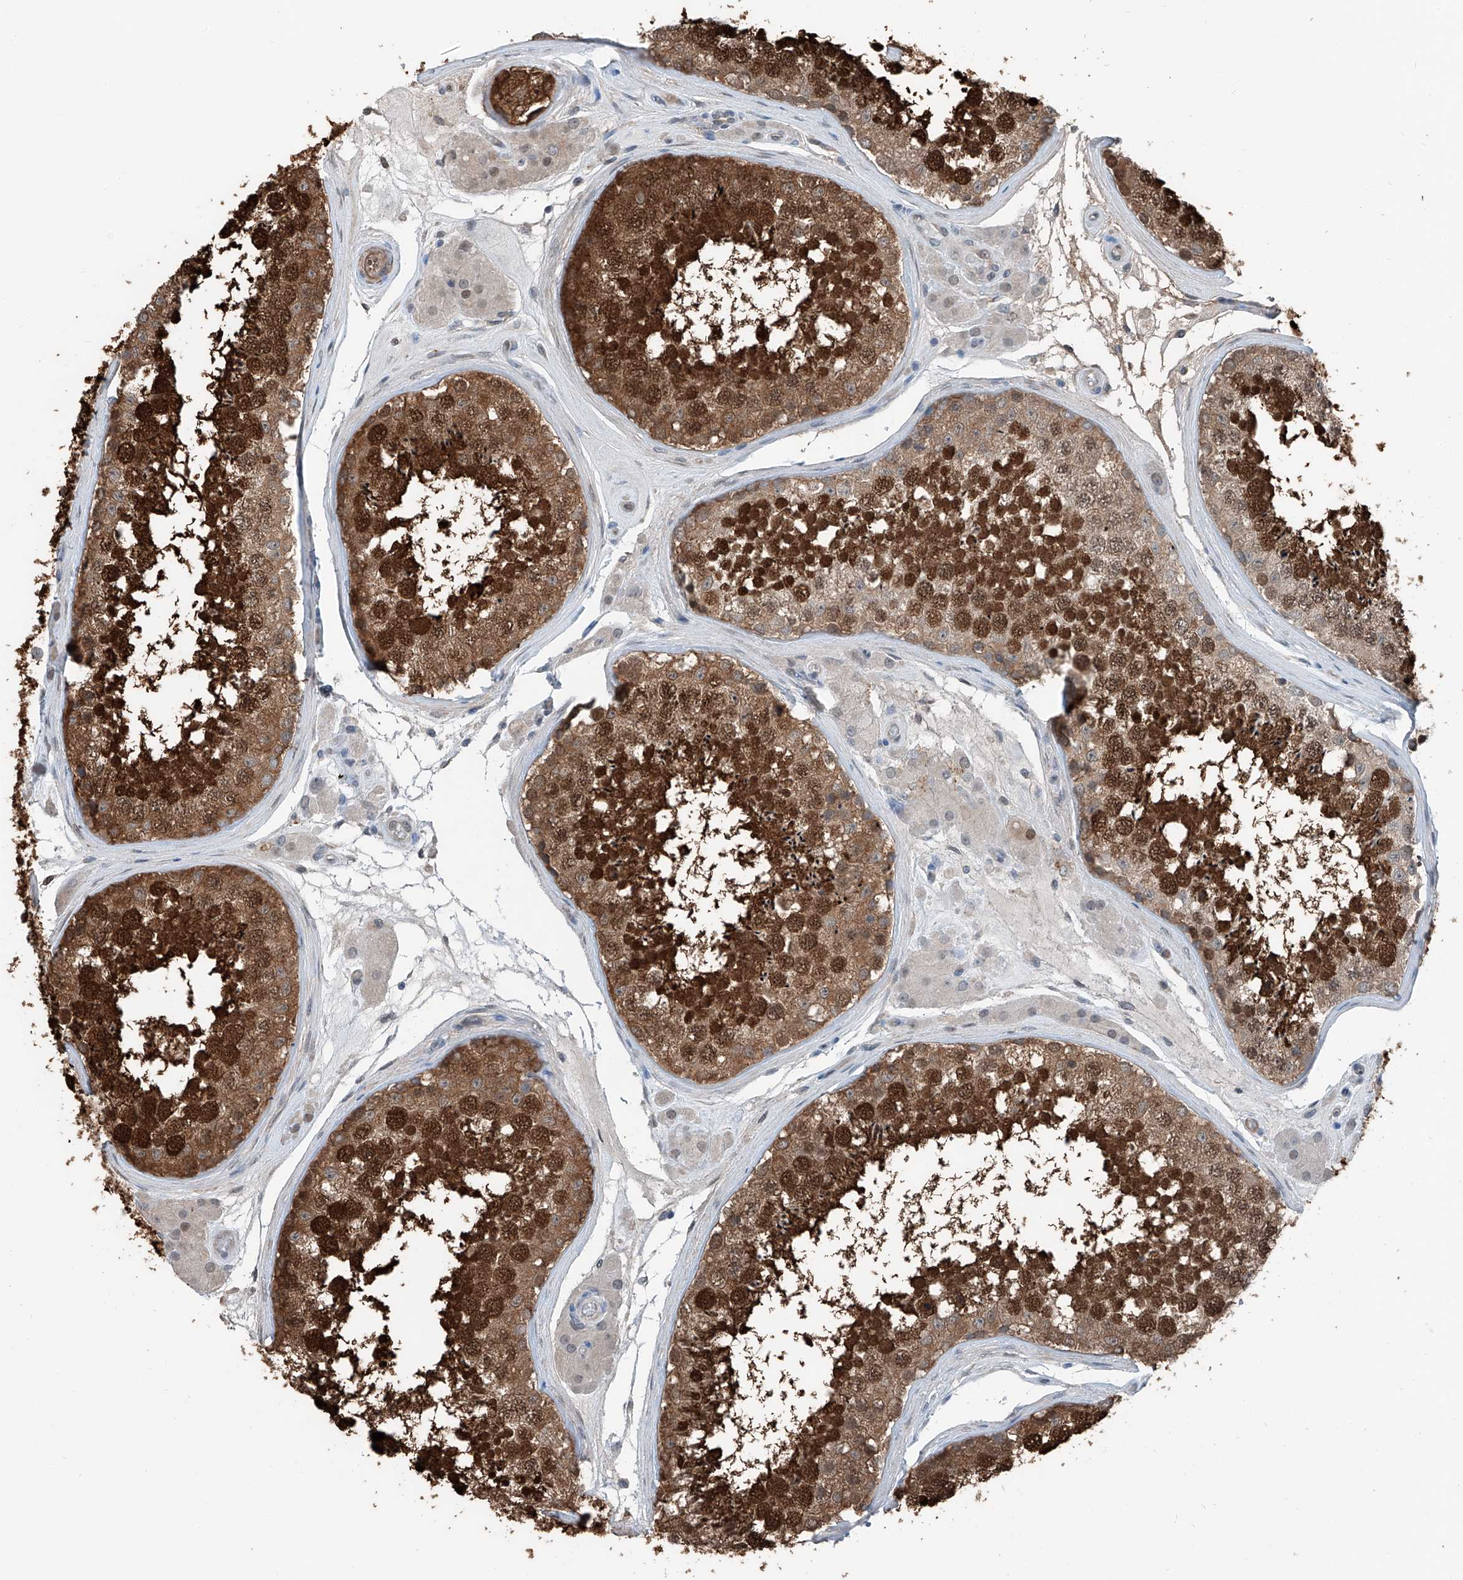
{"staining": {"intensity": "strong", "quantity": ">75%", "location": "cytoplasmic/membranous,nuclear"}, "tissue": "testis", "cell_type": "Cells in seminiferous ducts", "image_type": "normal", "snomed": [{"axis": "morphology", "description": "Normal tissue, NOS"}, {"axis": "topography", "description": "Testis"}], "caption": "Benign testis exhibits strong cytoplasmic/membranous,nuclear staining in about >75% of cells in seminiferous ducts, visualized by immunohistochemistry.", "gene": "HSPA6", "patient": {"sex": "male", "age": 46}}